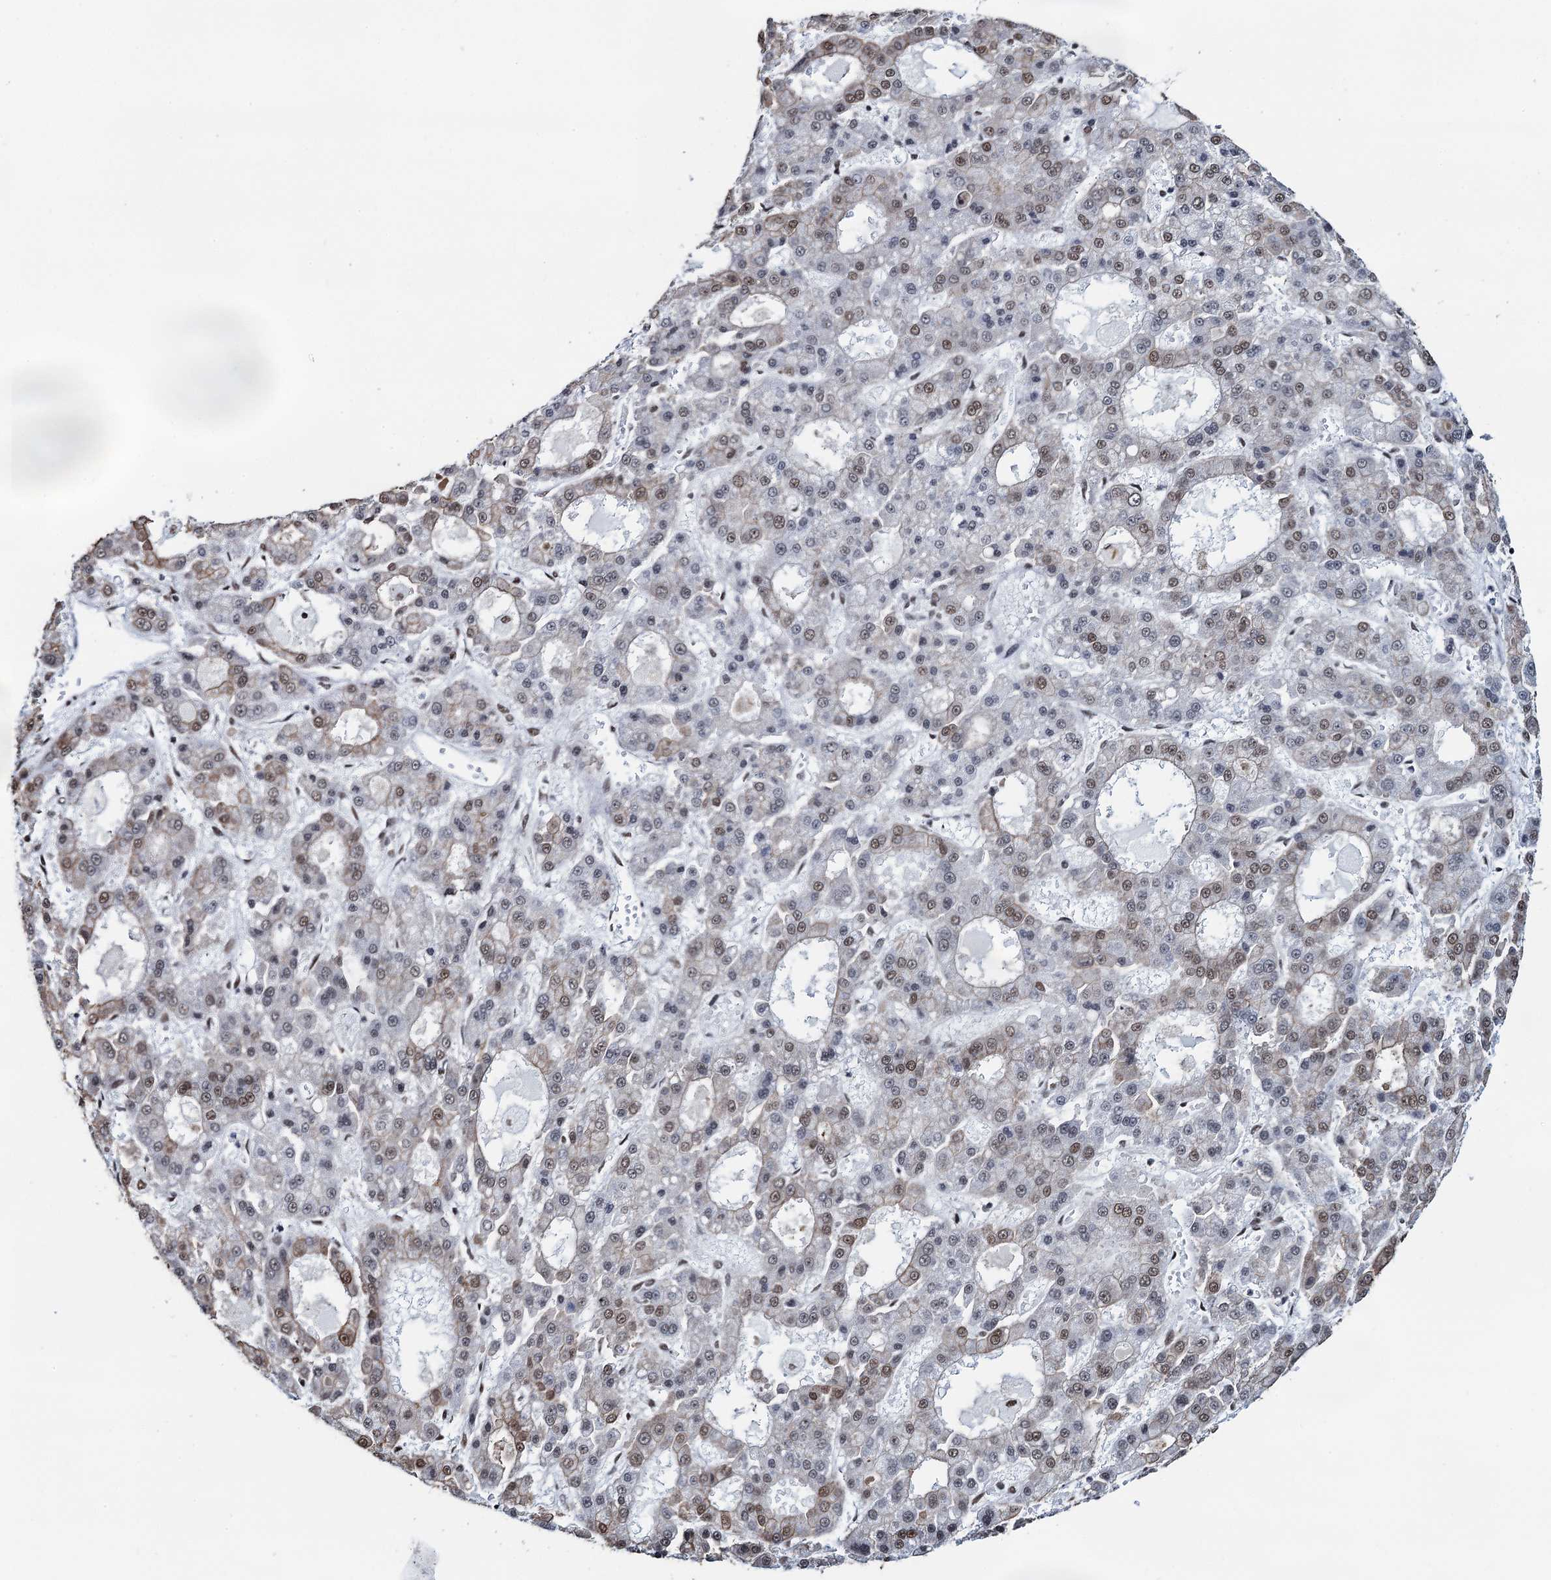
{"staining": {"intensity": "weak", "quantity": "25%-75%", "location": "nuclear"}, "tissue": "liver cancer", "cell_type": "Tumor cells", "image_type": "cancer", "snomed": [{"axis": "morphology", "description": "Carcinoma, Hepatocellular, NOS"}, {"axis": "topography", "description": "Liver"}], "caption": "Tumor cells reveal weak nuclear staining in approximately 25%-75% of cells in hepatocellular carcinoma (liver).", "gene": "ZNF609", "patient": {"sex": "male", "age": 70}}